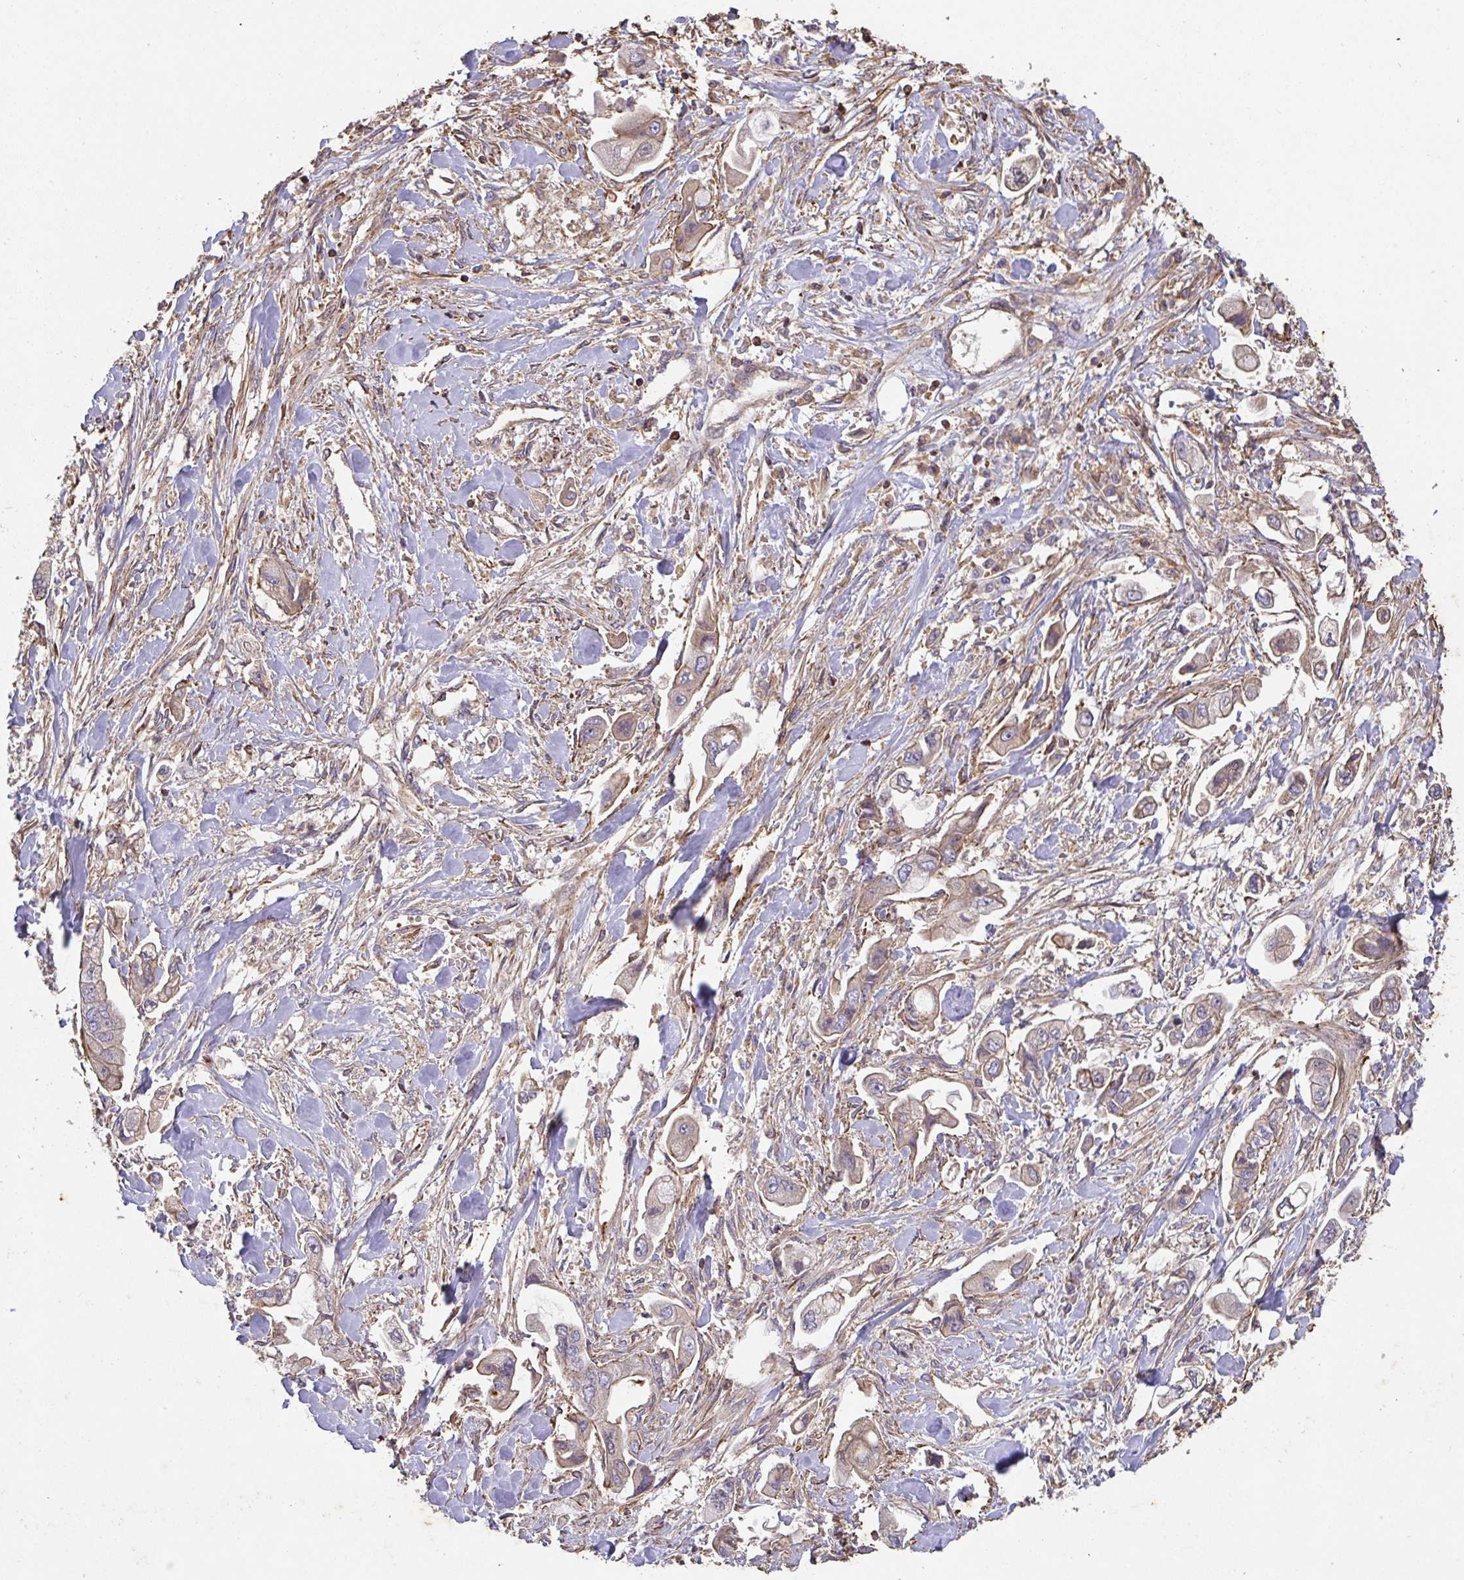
{"staining": {"intensity": "weak", "quantity": ">75%", "location": "cytoplasmic/membranous"}, "tissue": "stomach cancer", "cell_type": "Tumor cells", "image_type": "cancer", "snomed": [{"axis": "morphology", "description": "Adenocarcinoma, NOS"}, {"axis": "topography", "description": "Stomach"}], "caption": "Protein analysis of stomach cancer (adenocarcinoma) tissue exhibits weak cytoplasmic/membranous expression in about >75% of tumor cells. Ihc stains the protein of interest in brown and the nuclei are stained blue.", "gene": "TNMD", "patient": {"sex": "male", "age": 62}}